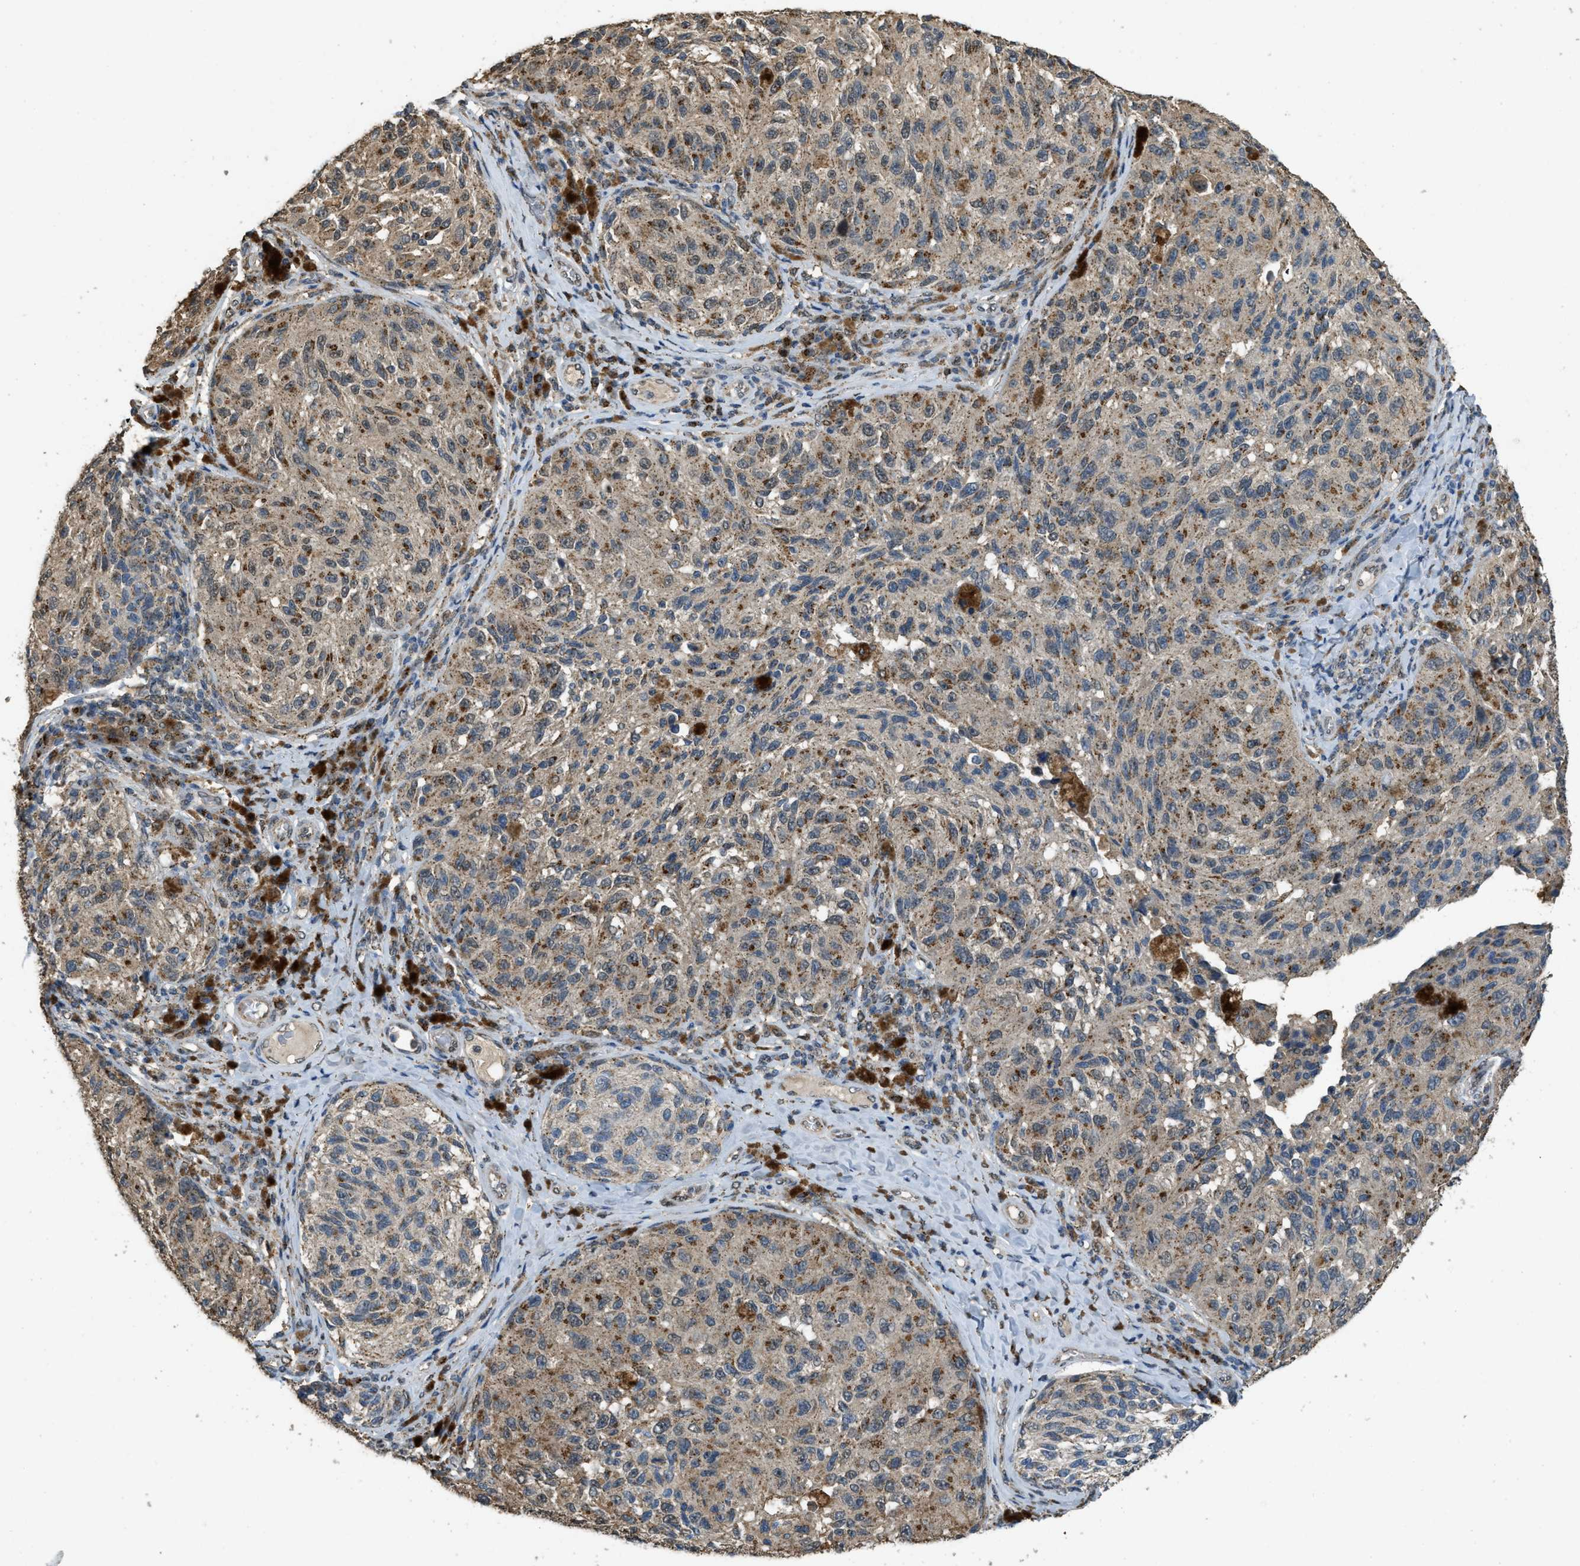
{"staining": {"intensity": "moderate", "quantity": ">75%", "location": "cytoplasmic/membranous"}, "tissue": "melanoma", "cell_type": "Tumor cells", "image_type": "cancer", "snomed": [{"axis": "morphology", "description": "Malignant melanoma, NOS"}, {"axis": "topography", "description": "Skin"}], "caption": "This is an image of immunohistochemistry (IHC) staining of melanoma, which shows moderate expression in the cytoplasmic/membranous of tumor cells.", "gene": "IPO7", "patient": {"sex": "female", "age": 73}}